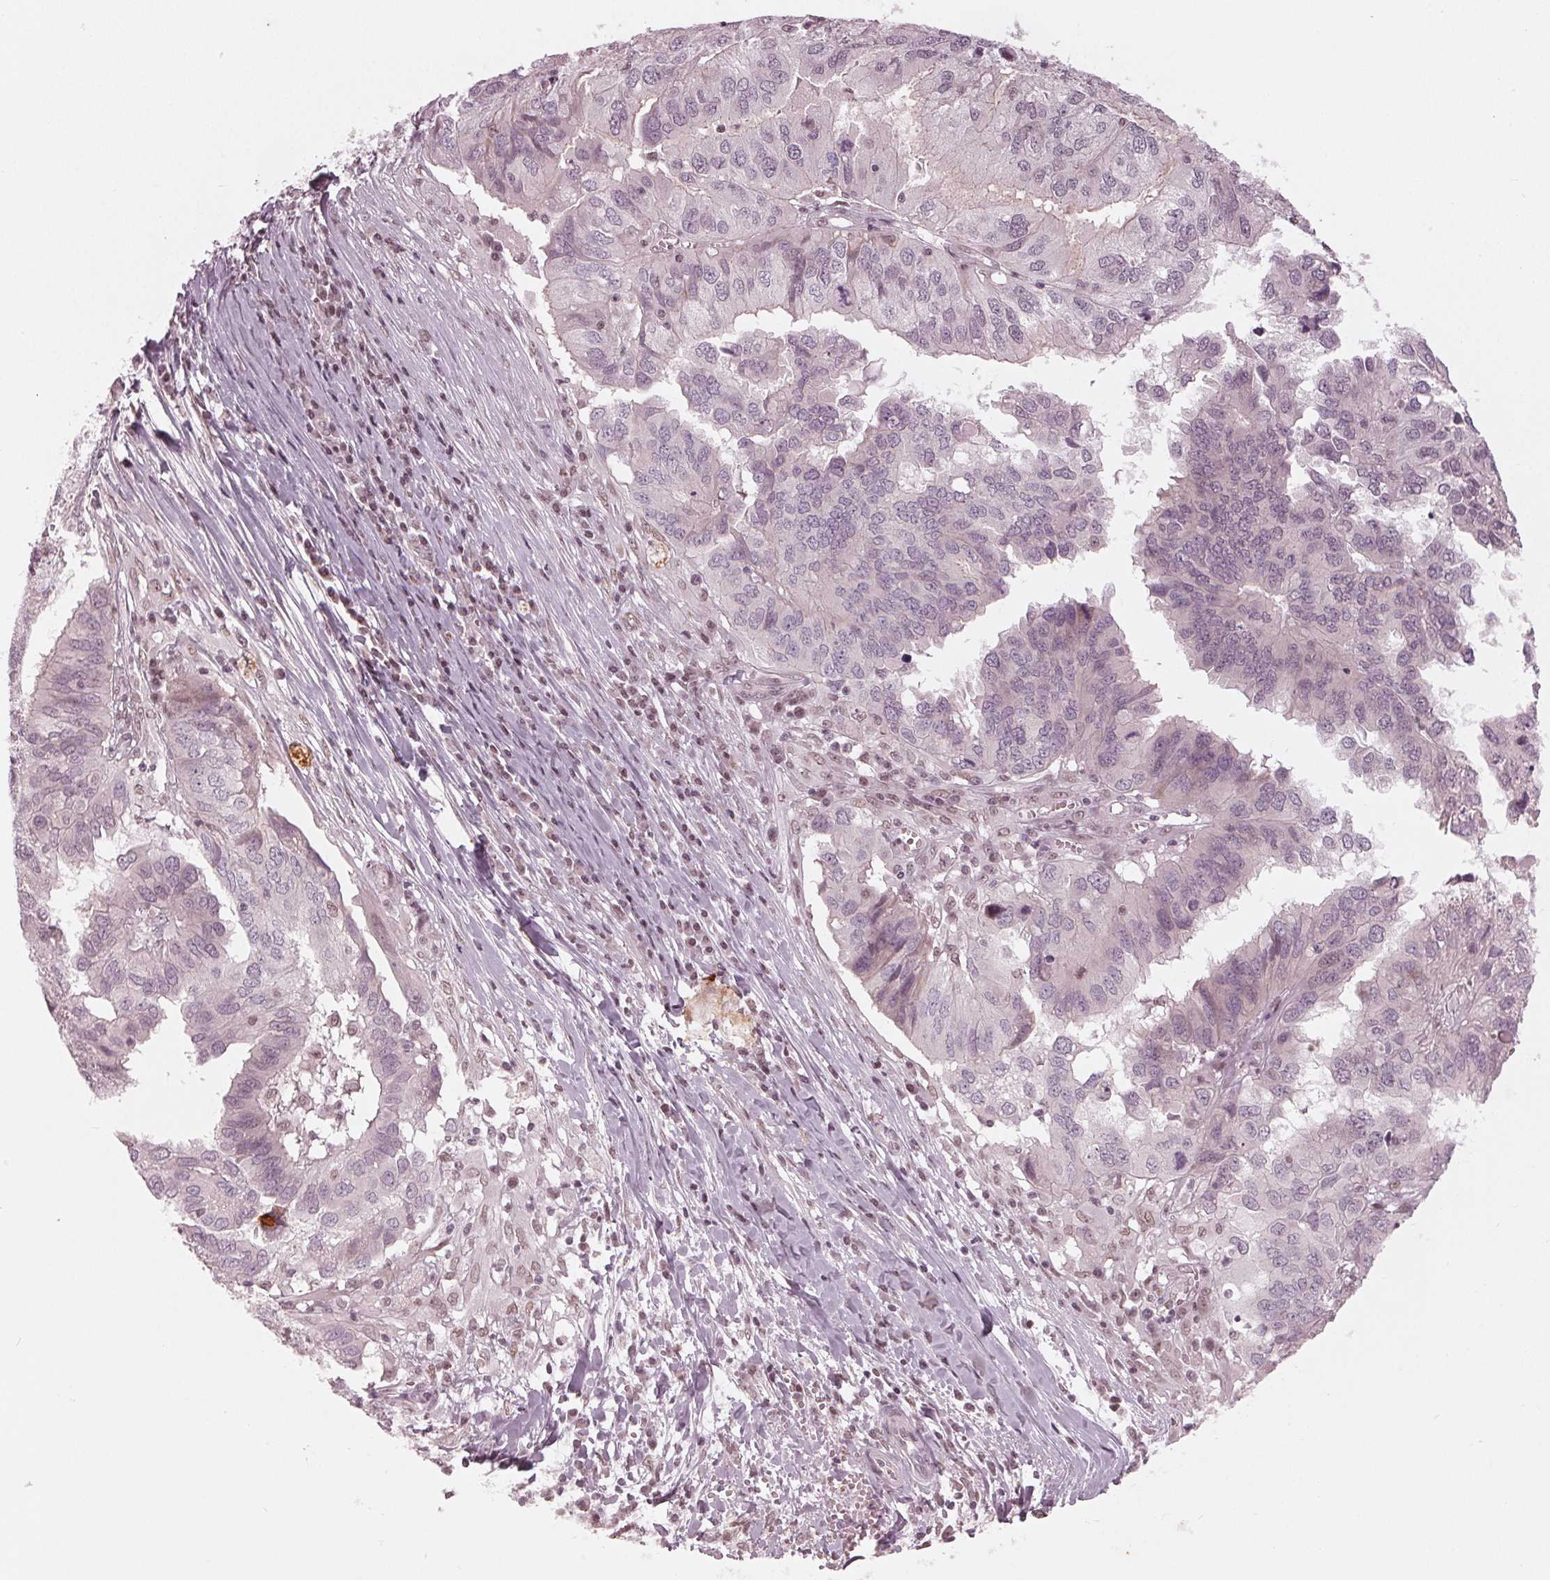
{"staining": {"intensity": "negative", "quantity": "none", "location": "none"}, "tissue": "ovarian cancer", "cell_type": "Tumor cells", "image_type": "cancer", "snomed": [{"axis": "morphology", "description": "Cystadenocarcinoma, serous, NOS"}, {"axis": "topography", "description": "Ovary"}], "caption": "Micrograph shows no protein positivity in tumor cells of ovarian cancer tissue.", "gene": "DNMT3L", "patient": {"sex": "female", "age": 79}}